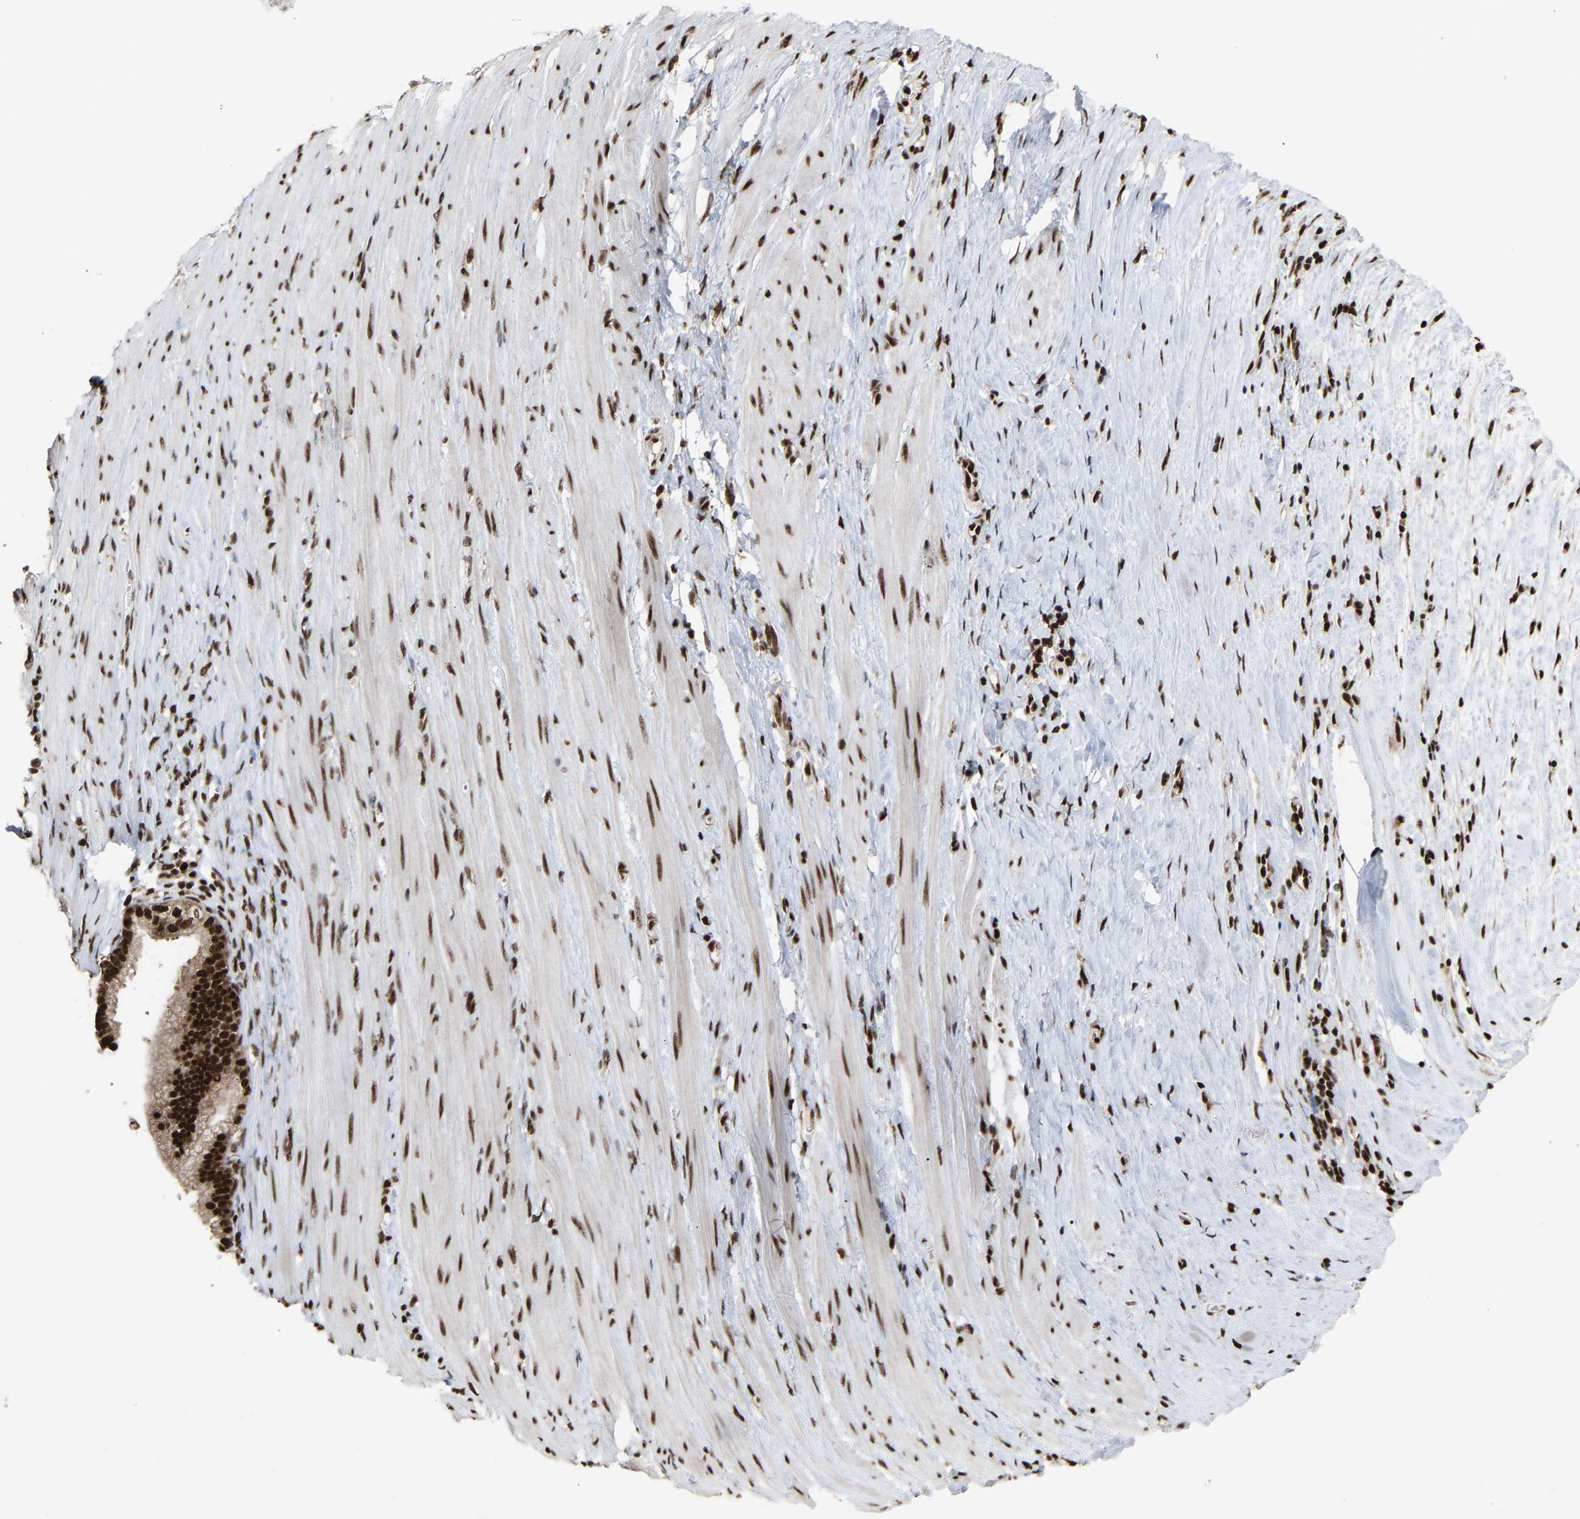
{"staining": {"intensity": "strong", "quantity": ">75%", "location": "nuclear"}, "tissue": "pancreatic cancer", "cell_type": "Tumor cells", "image_type": "cancer", "snomed": [{"axis": "morphology", "description": "Adenocarcinoma, NOS"}, {"axis": "topography", "description": "Pancreas"}], "caption": "Pancreatic adenocarcinoma stained with immunohistochemistry demonstrates strong nuclear positivity in about >75% of tumor cells.", "gene": "ALYREF", "patient": {"sex": "male", "age": 69}}